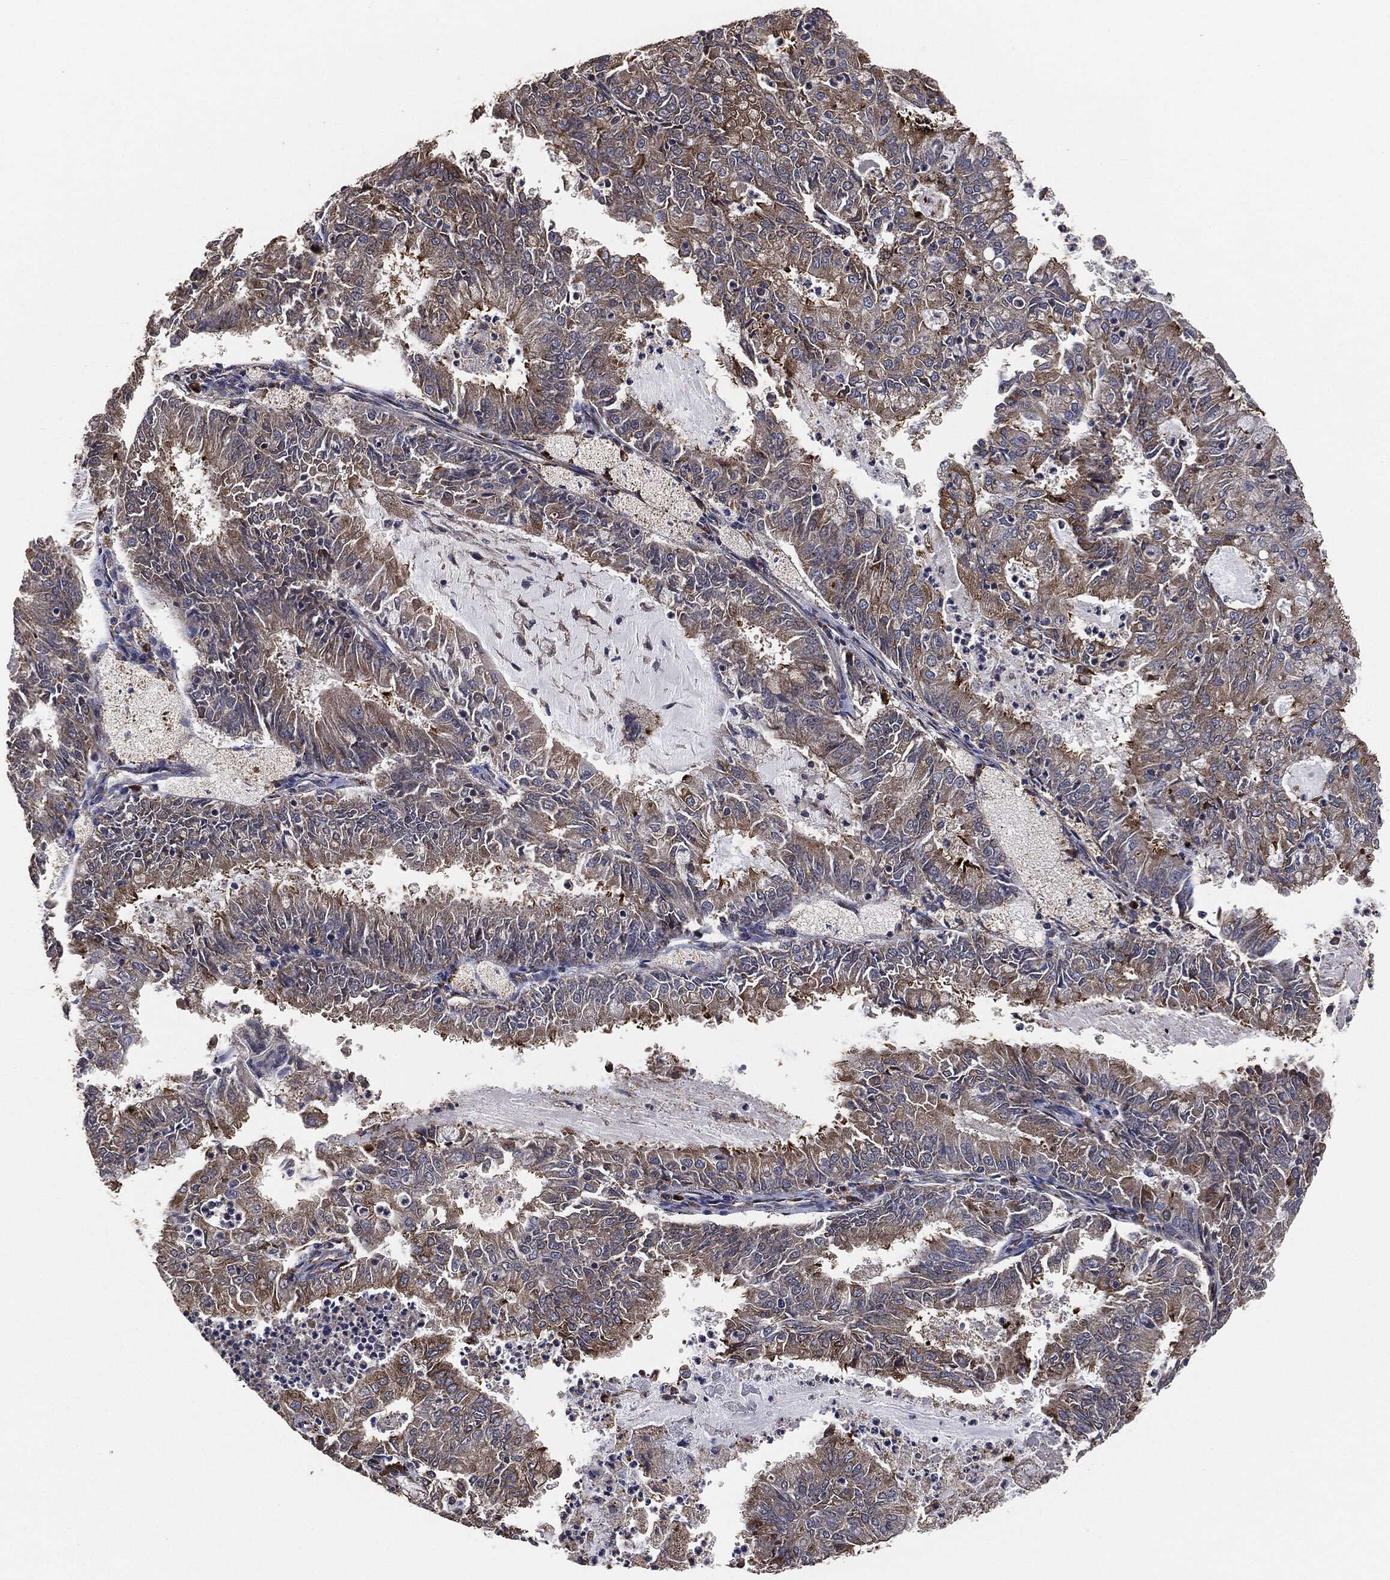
{"staining": {"intensity": "strong", "quantity": "<25%", "location": "cytoplasmic/membranous"}, "tissue": "endometrial cancer", "cell_type": "Tumor cells", "image_type": "cancer", "snomed": [{"axis": "morphology", "description": "Adenocarcinoma, NOS"}, {"axis": "topography", "description": "Endometrium"}], "caption": "Immunohistochemical staining of endometrial adenocarcinoma shows medium levels of strong cytoplasmic/membranous protein staining in approximately <25% of tumor cells.", "gene": "STK3", "patient": {"sex": "female", "age": 57}}